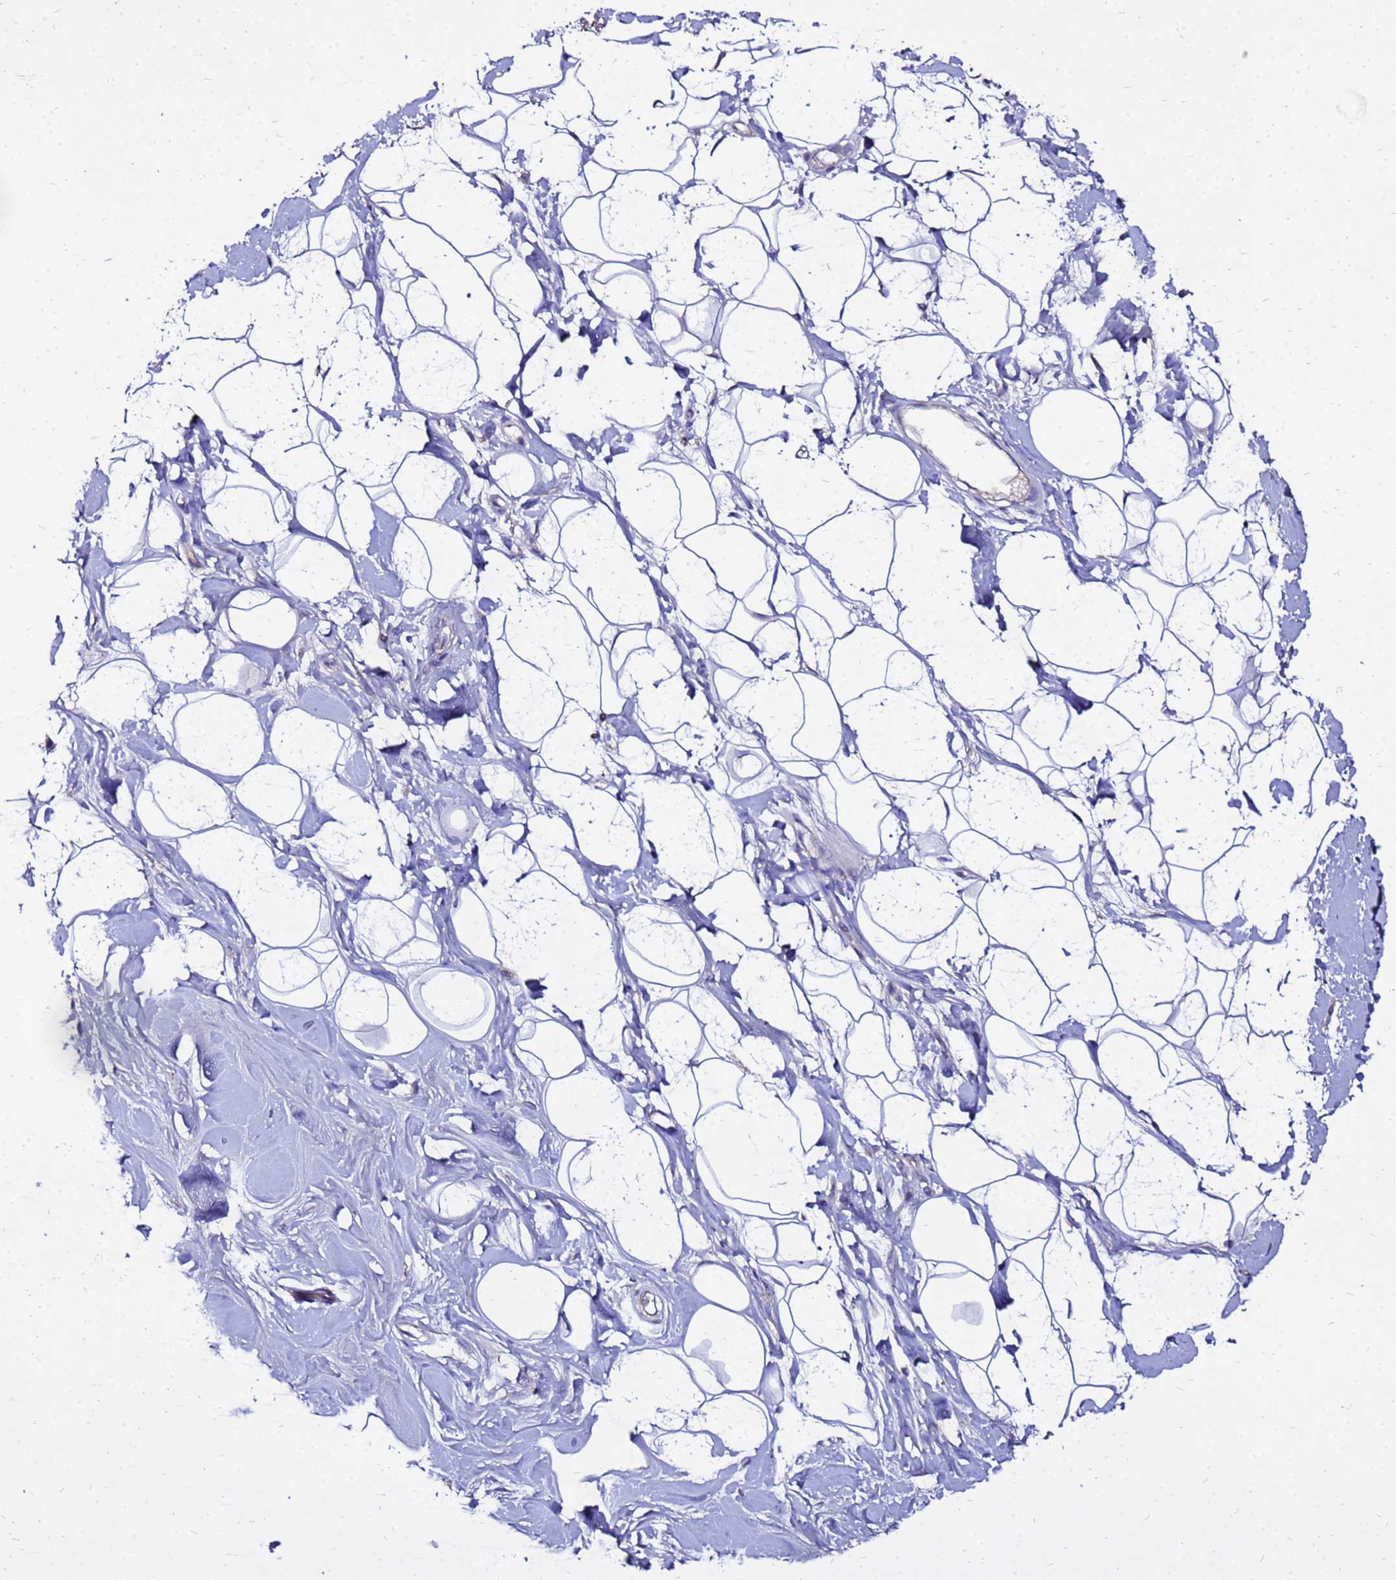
{"staining": {"intensity": "negative", "quantity": "none", "location": "none"}, "tissue": "adipose tissue", "cell_type": "Adipocytes", "image_type": "normal", "snomed": [{"axis": "morphology", "description": "Normal tissue, NOS"}, {"axis": "topography", "description": "Breast"}], "caption": "The immunohistochemistry (IHC) photomicrograph has no significant staining in adipocytes of adipose tissue.", "gene": "COX14", "patient": {"sex": "female", "age": 26}}